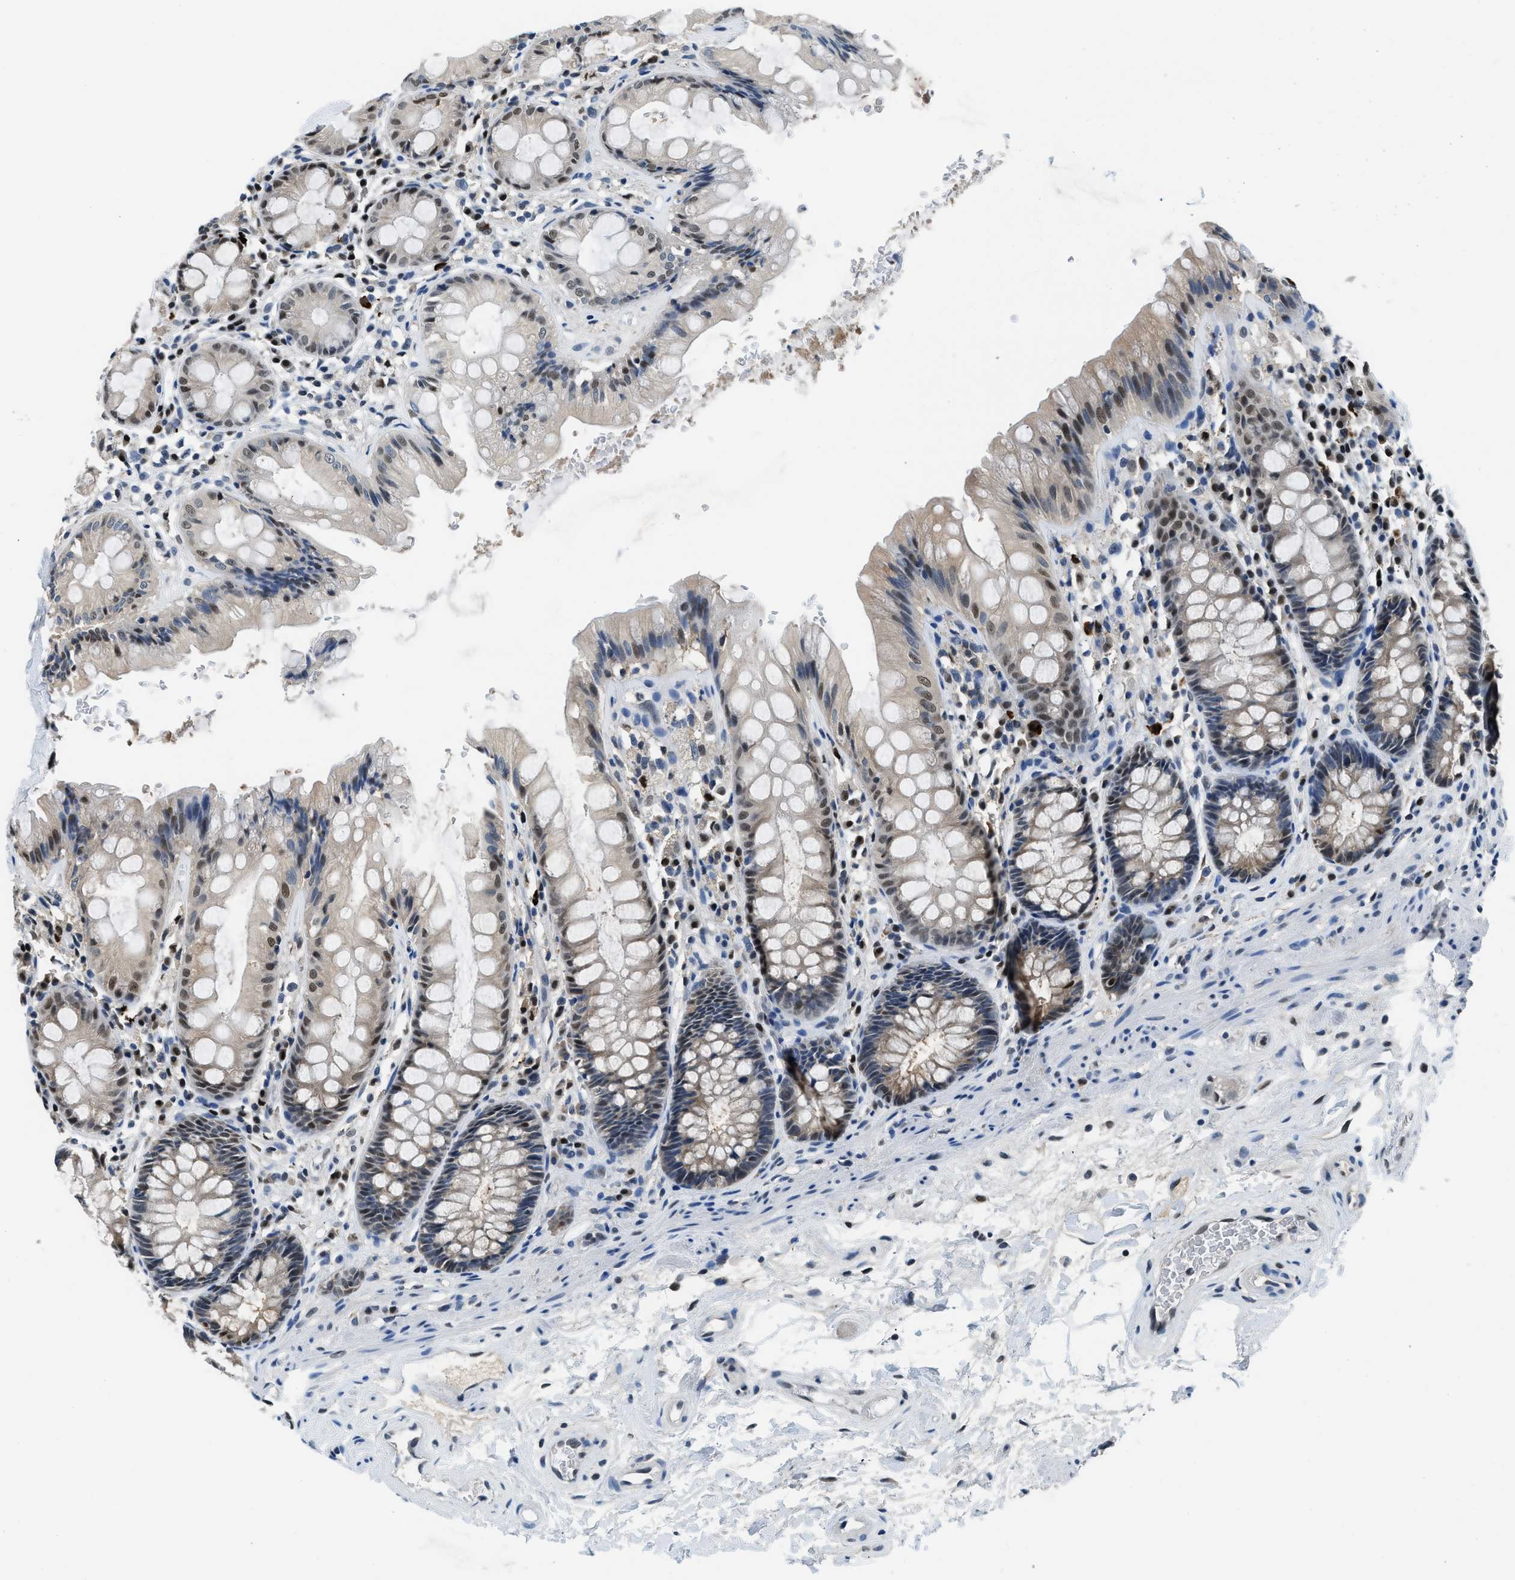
{"staining": {"intensity": "moderate", "quantity": "25%-75%", "location": "cytoplasmic/membranous,nuclear"}, "tissue": "rectum", "cell_type": "Glandular cells", "image_type": "normal", "snomed": [{"axis": "morphology", "description": "Normal tissue, NOS"}, {"axis": "topography", "description": "Rectum"}], "caption": "Brown immunohistochemical staining in unremarkable rectum reveals moderate cytoplasmic/membranous,nuclear expression in about 25%-75% of glandular cells. (Stains: DAB in brown, nuclei in blue, Microscopy: brightfield microscopy at high magnification).", "gene": "ALX1", "patient": {"sex": "male", "age": 64}}